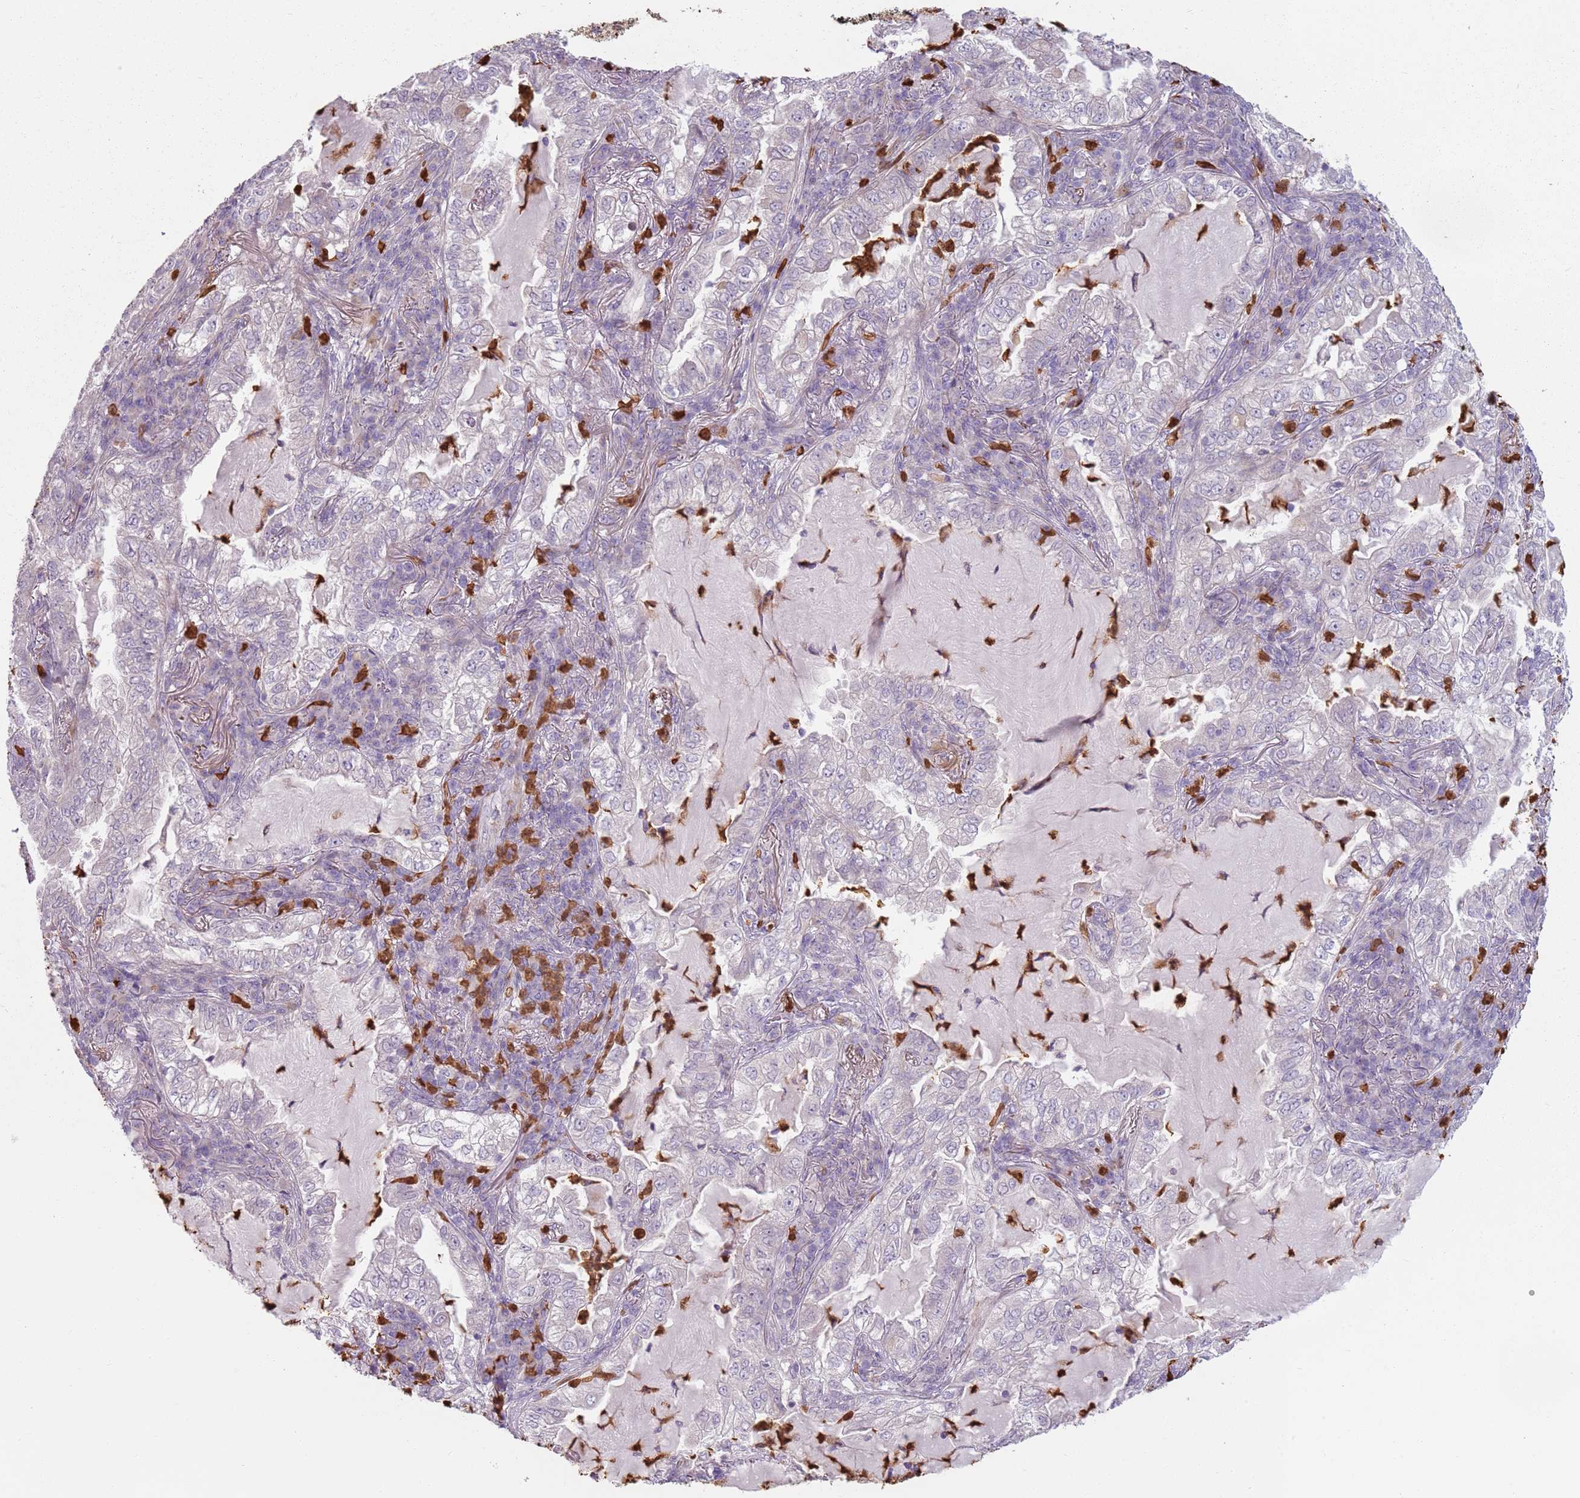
{"staining": {"intensity": "negative", "quantity": "none", "location": "none"}, "tissue": "lung cancer", "cell_type": "Tumor cells", "image_type": "cancer", "snomed": [{"axis": "morphology", "description": "Adenocarcinoma, NOS"}, {"axis": "topography", "description": "Lung"}], "caption": "DAB immunohistochemical staining of human lung cancer demonstrates no significant positivity in tumor cells.", "gene": "SPAG4", "patient": {"sex": "female", "age": 73}}